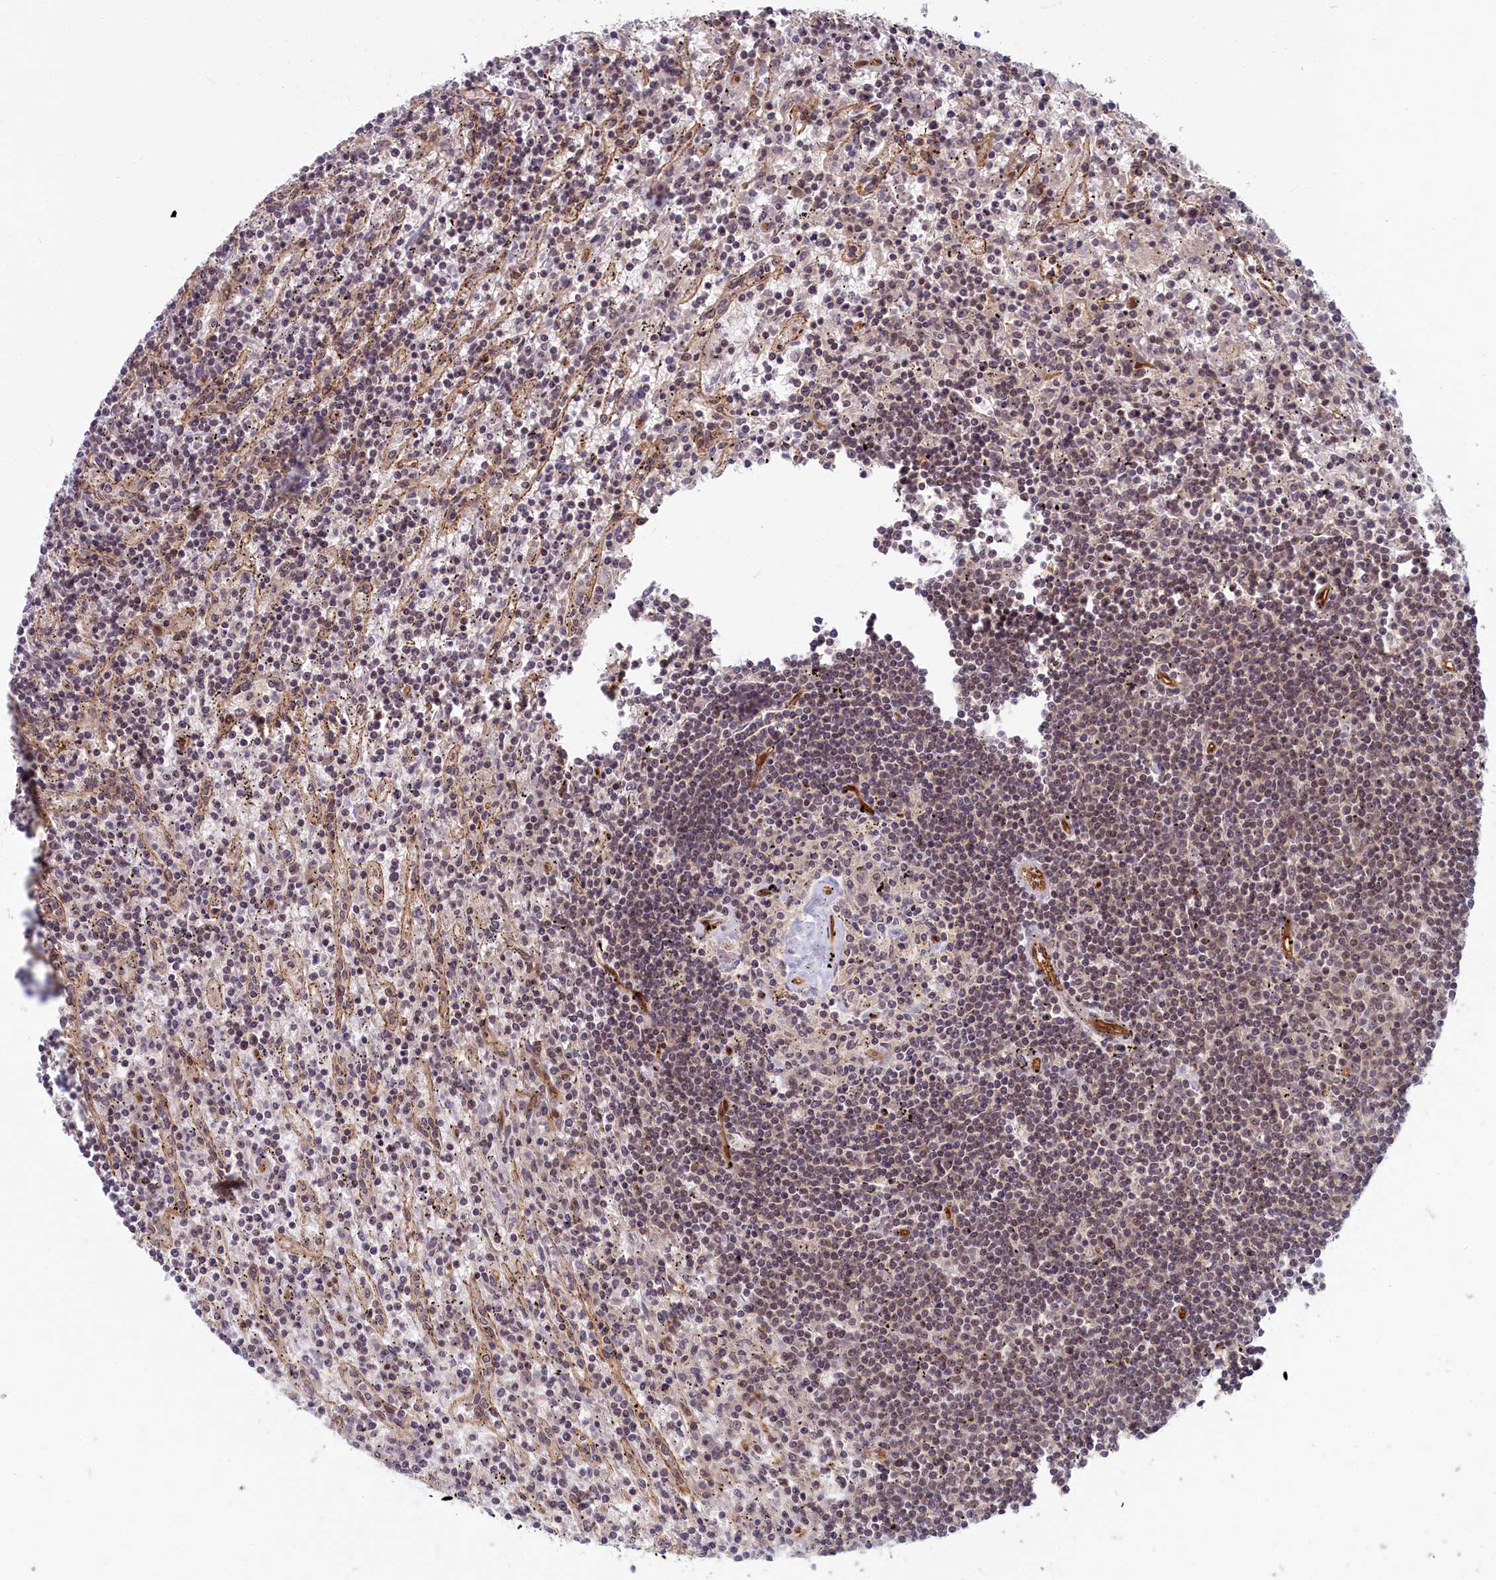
{"staining": {"intensity": "weak", "quantity": "<25%", "location": "cytoplasmic/membranous,nuclear"}, "tissue": "lymphoma", "cell_type": "Tumor cells", "image_type": "cancer", "snomed": [{"axis": "morphology", "description": "Malignant lymphoma, non-Hodgkin's type, Low grade"}, {"axis": "topography", "description": "Spleen"}], "caption": "High magnification brightfield microscopy of lymphoma stained with DAB (3,3'-diaminobenzidine) (brown) and counterstained with hematoxylin (blue): tumor cells show no significant positivity.", "gene": "SNRK", "patient": {"sex": "male", "age": 76}}